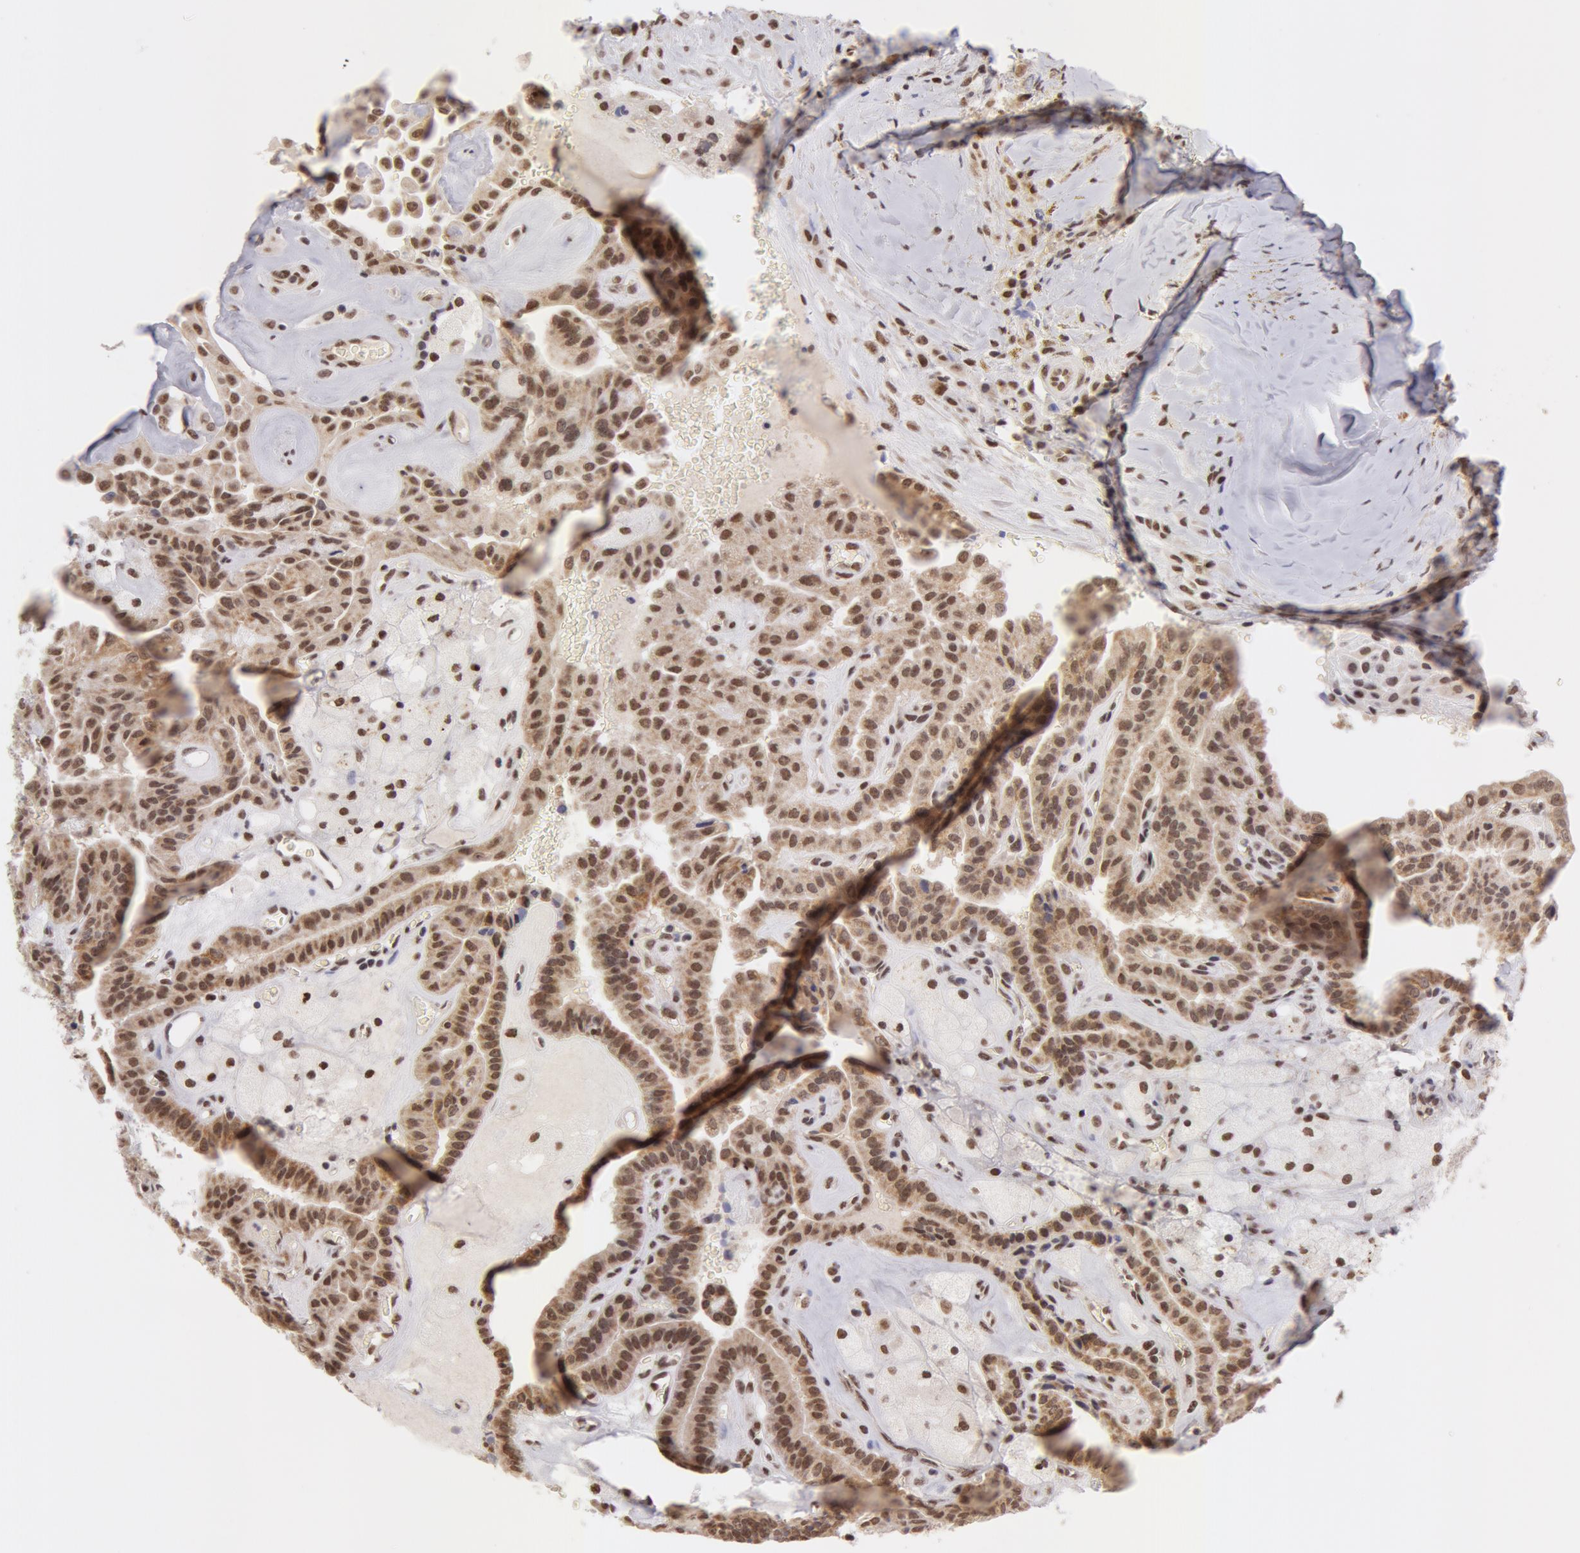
{"staining": {"intensity": "strong", "quantity": "25%-75%", "location": "cytoplasmic/membranous,nuclear"}, "tissue": "thyroid cancer", "cell_type": "Tumor cells", "image_type": "cancer", "snomed": [{"axis": "morphology", "description": "Papillary adenocarcinoma, NOS"}, {"axis": "topography", "description": "Thyroid gland"}], "caption": "This photomicrograph demonstrates immunohistochemistry staining of thyroid cancer, with high strong cytoplasmic/membranous and nuclear positivity in about 25%-75% of tumor cells.", "gene": "VRTN", "patient": {"sex": "male", "age": 87}}